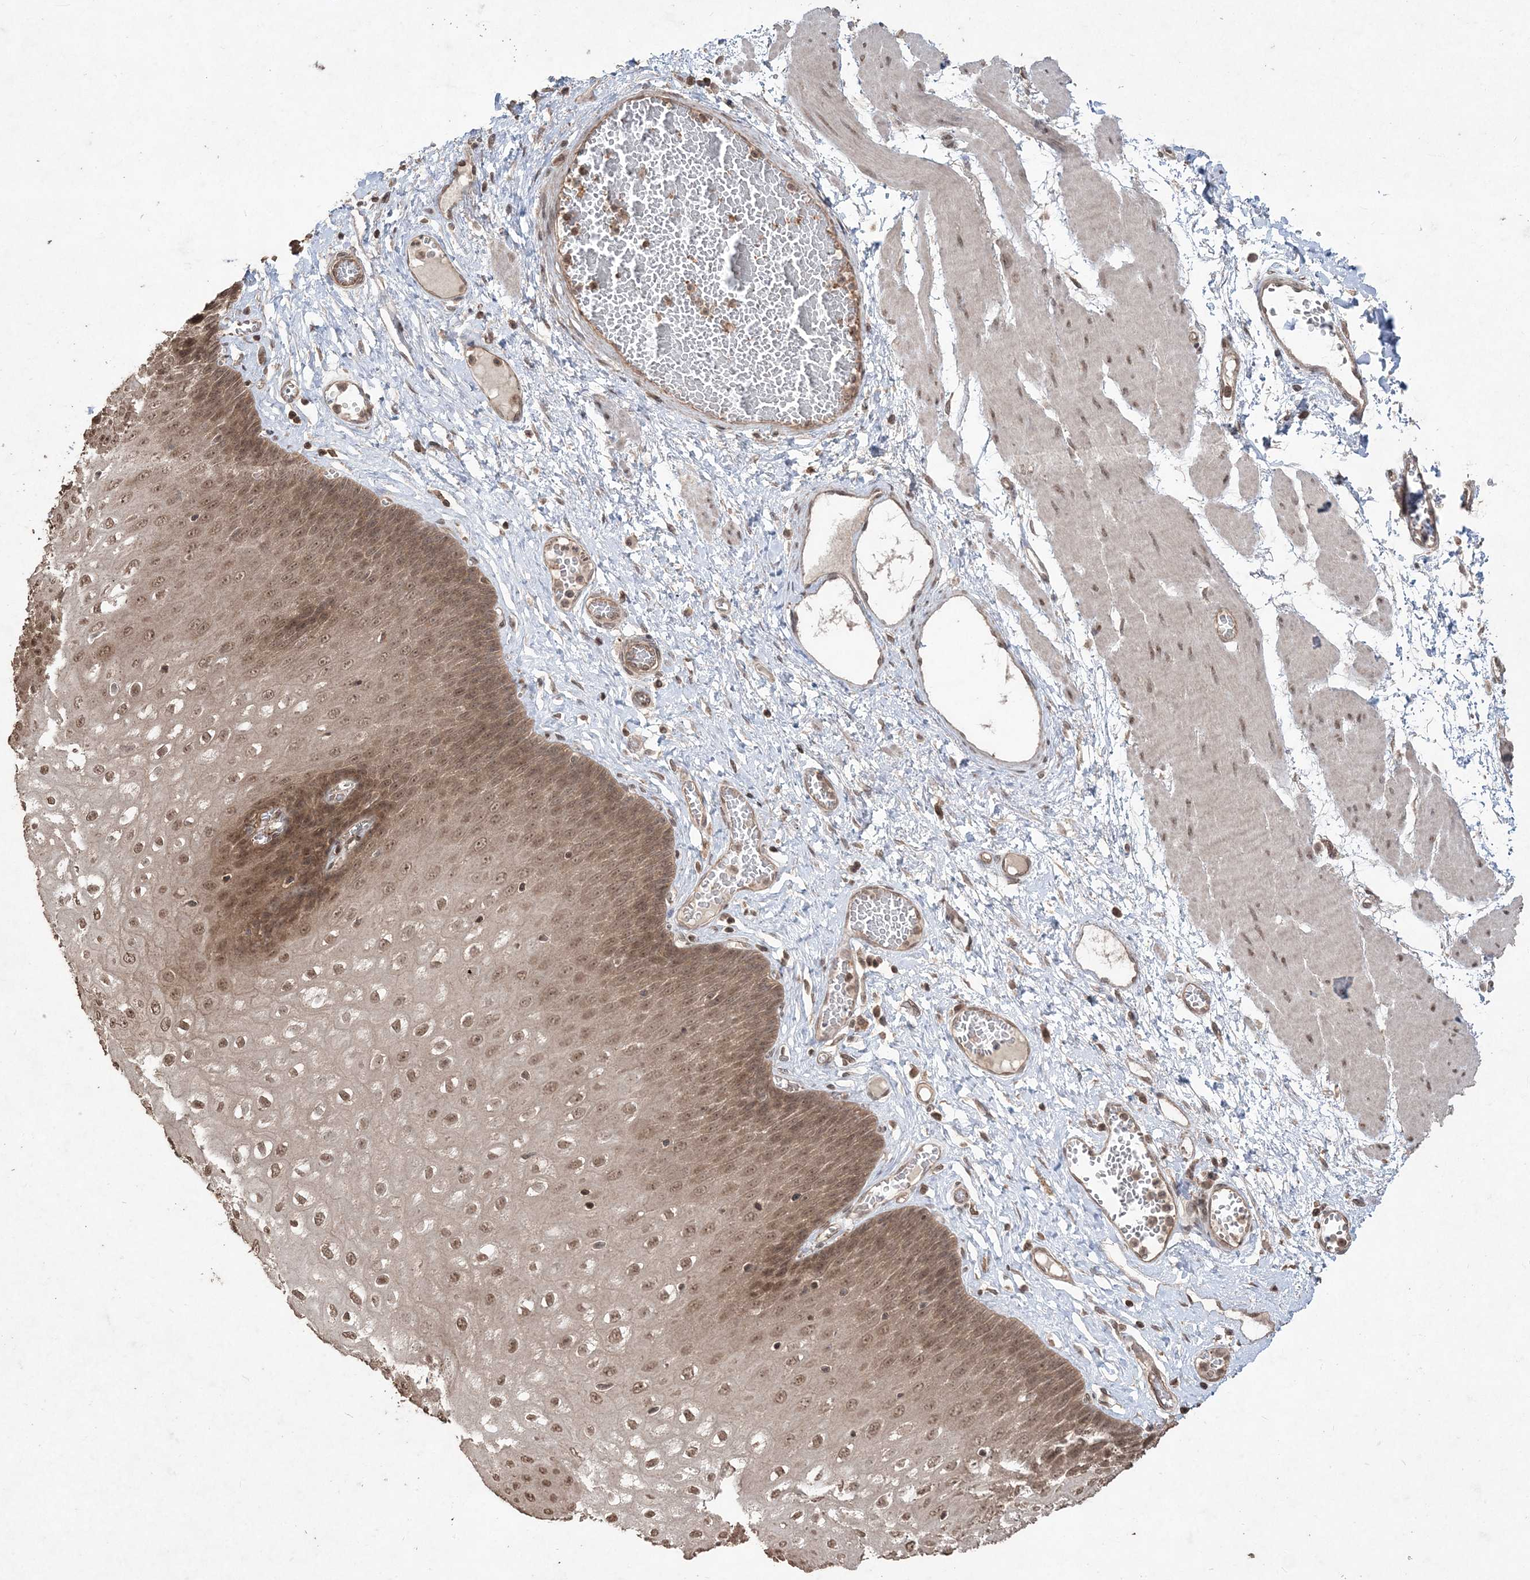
{"staining": {"intensity": "moderate", "quantity": ">75%", "location": "cytoplasmic/membranous,nuclear"}, "tissue": "esophagus", "cell_type": "Squamous epithelial cells", "image_type": "normal", "snomed": [{"axis": "morphology", "description": "Normal tissue, NOS"}, {"axis": "topography", "description": "Esophagus"}], "caption": "Moderate cytoplasmic/membranous,nuclear staining is seen in about >75% of squamous epithelial cells in normal esophagus.", "gene": "EHHADH", "patient": {"sex": "male", "age": 60}}